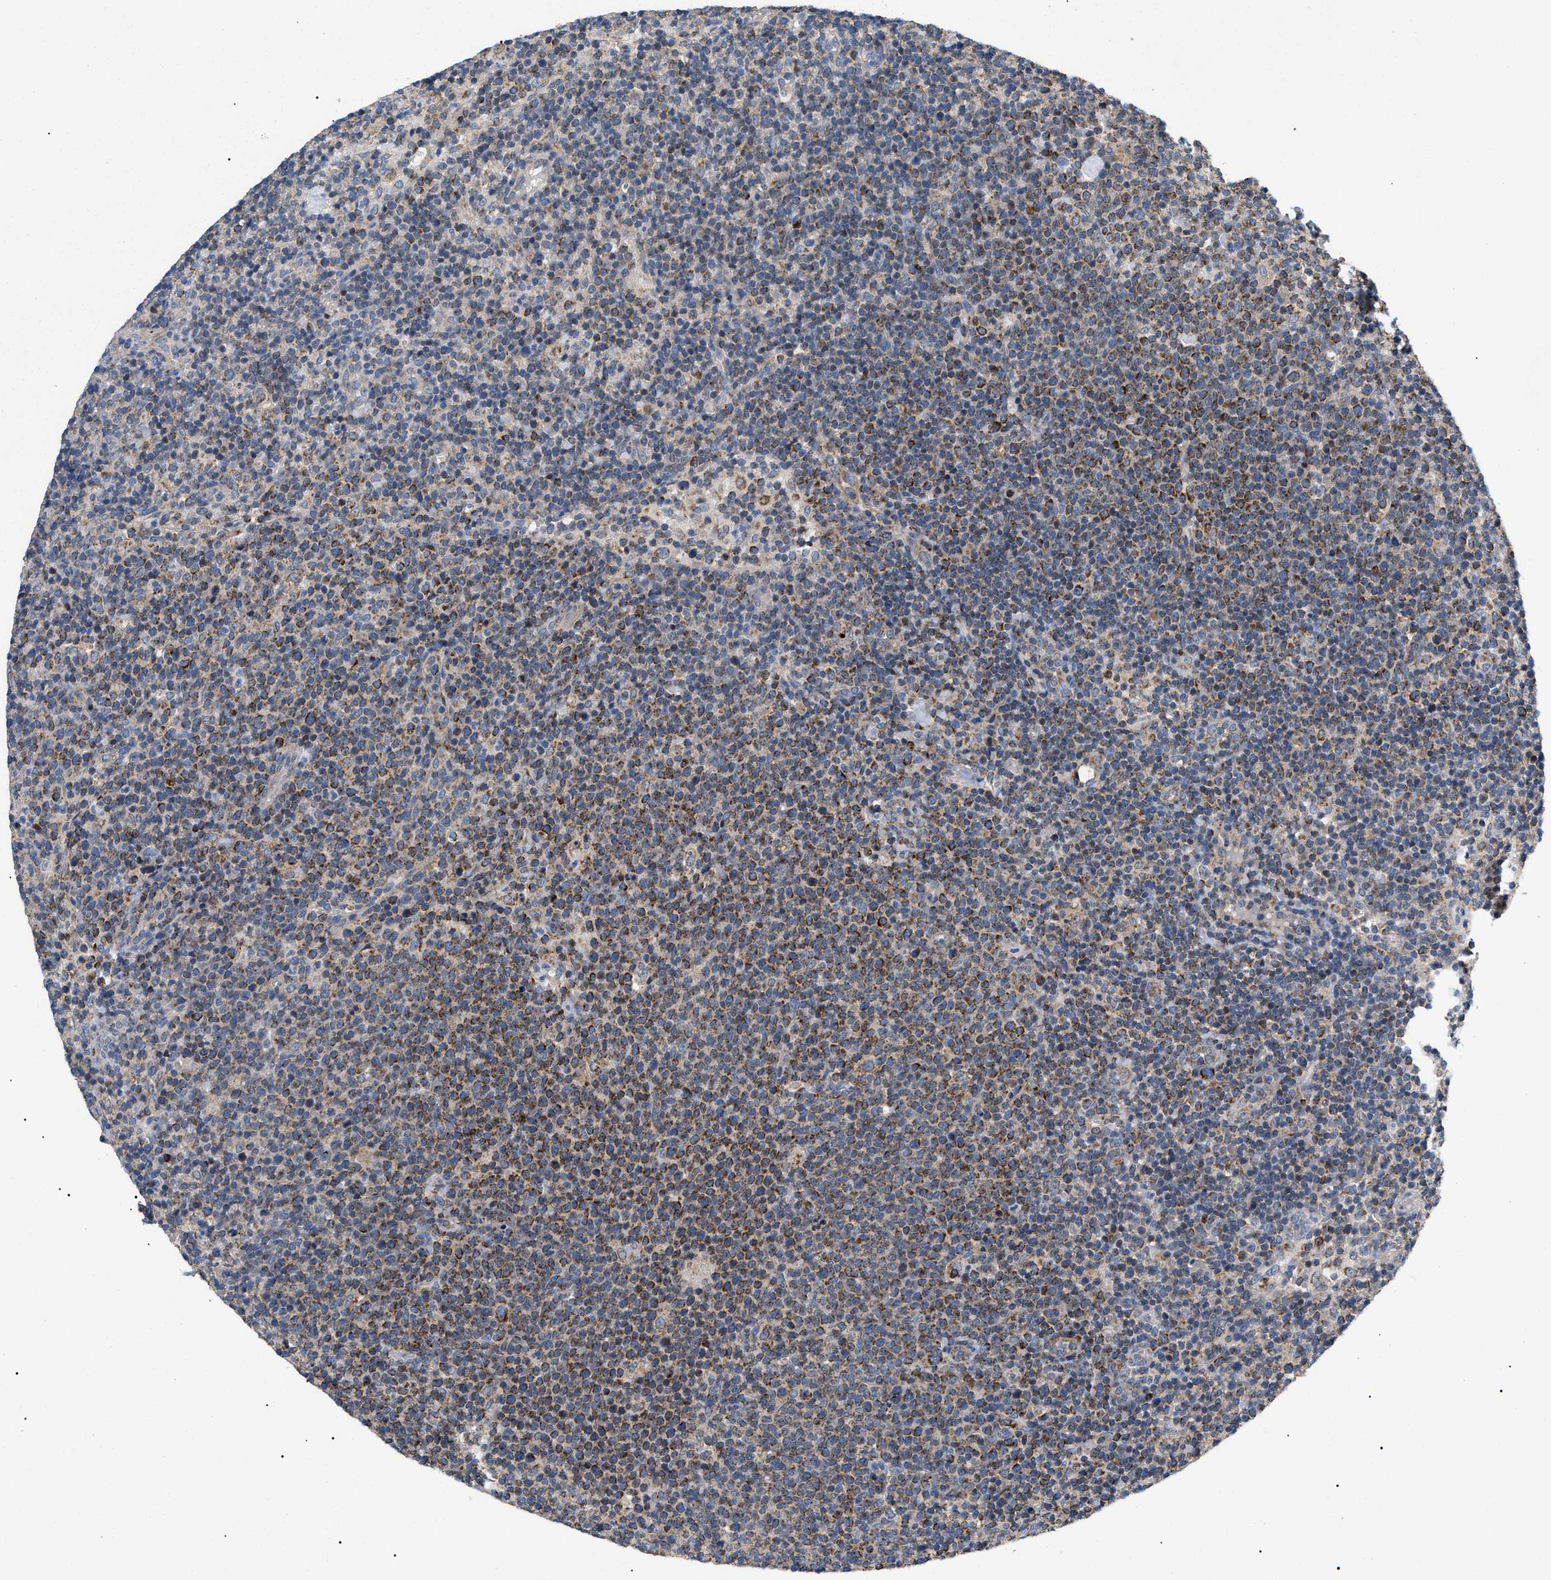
{"staining": {"intensity": "strong", "quantity": "25%-75%", "location": "cytoplasmic/membranous"}, "tissue": "lymphoma", "cell_type": "Tumor cells", "image_type": "cancer", "snomed": [{"axis": "morphology", "description": "Malignant lymphoma, non-Hodgkin's type, High grade"}, {"axis": "topography", "description": "Lymph node"}], "caption": "High-magnification brightfield microscopy of lymphoma stained with DAB (brown) and counterstained with hematoxylin (blue). tumor cells exhibit strong cytoplasmic/membranous staining is appreciated in approximately25%-75% of cells.", "gene": "TOMM6", "patient": {"sex": "male", "age": 61}}